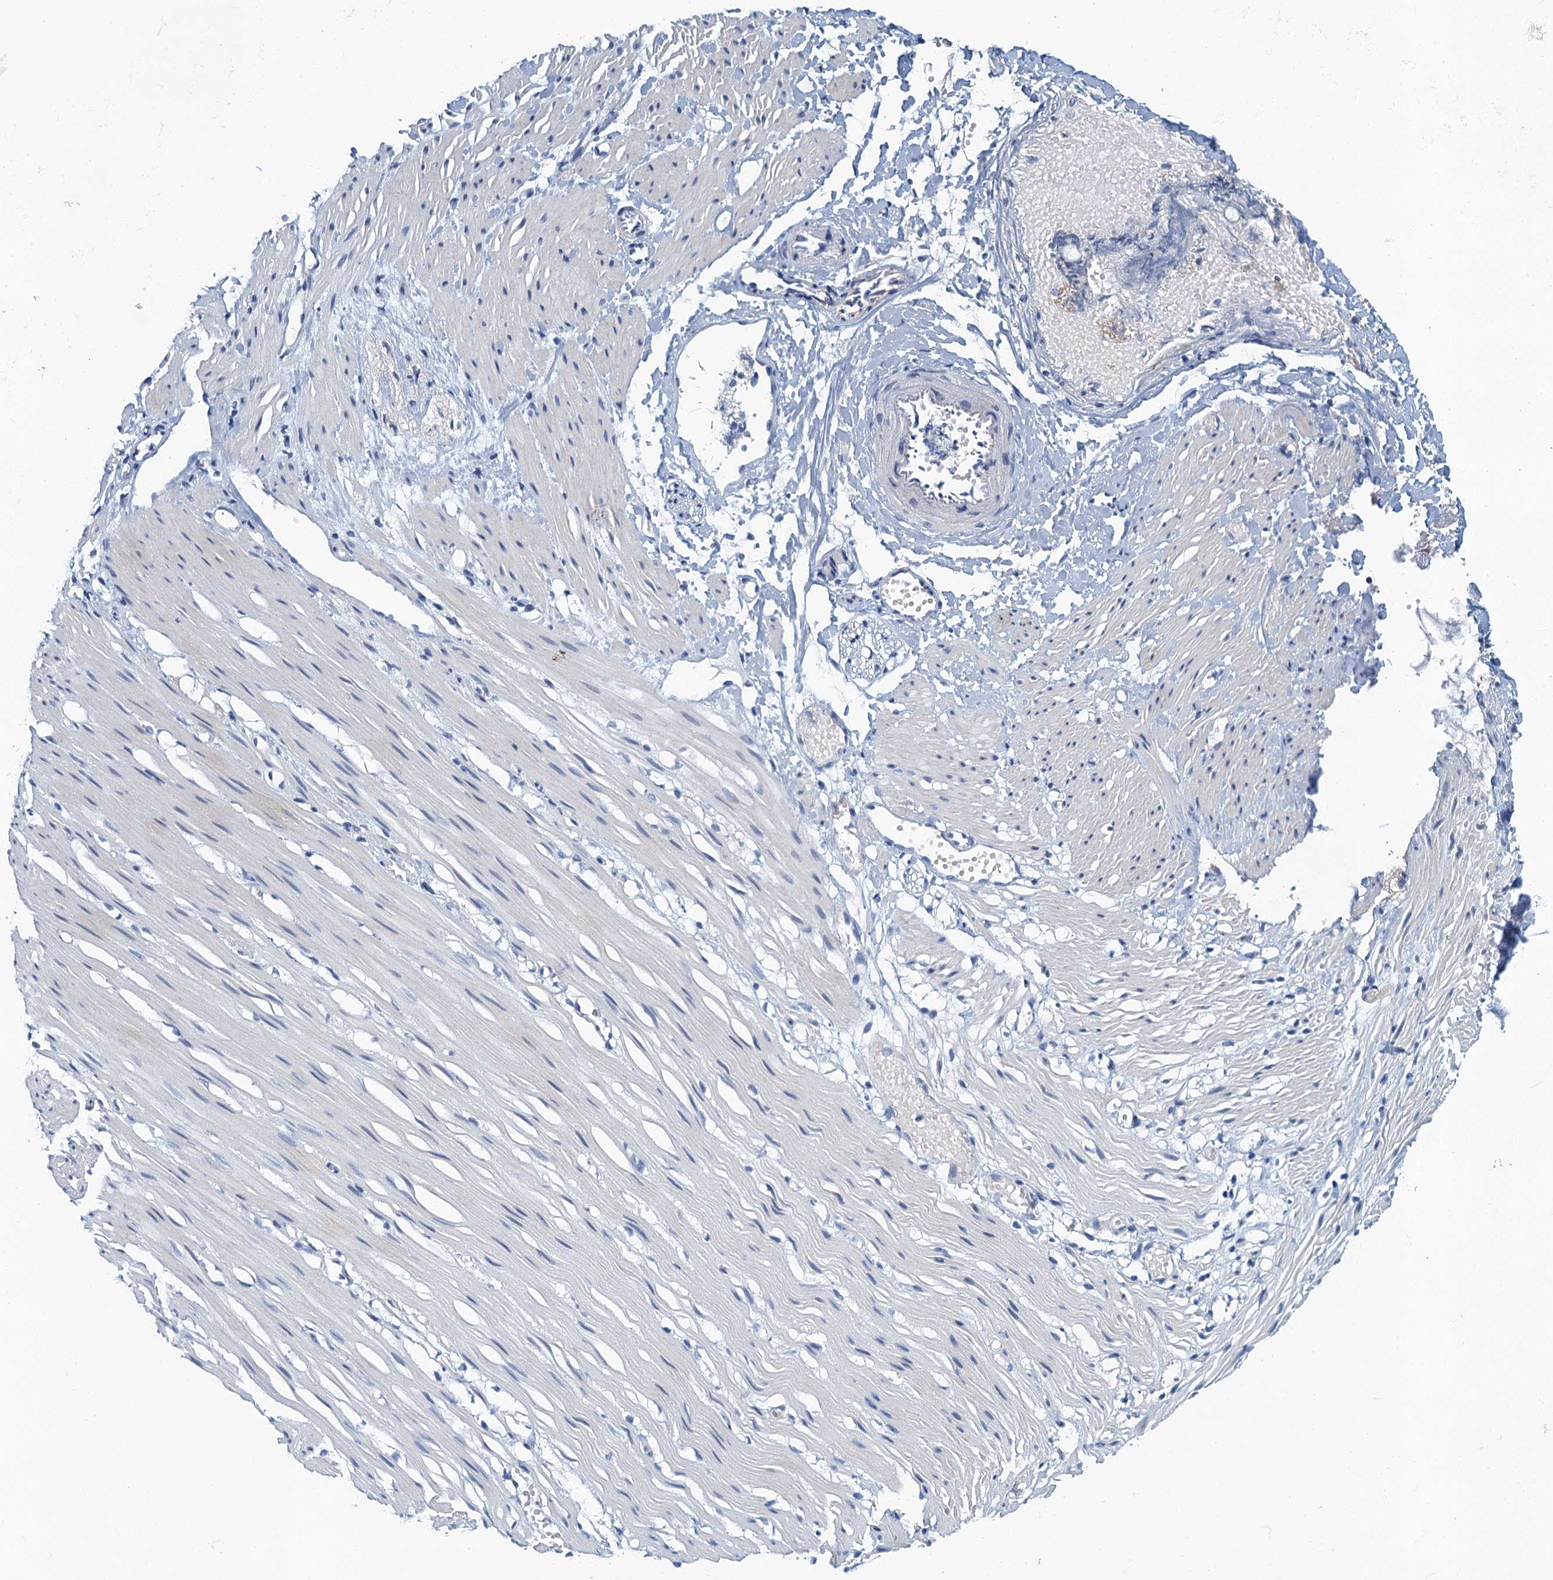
{"staining": {"intensity": "negative", "quantity": "none", "location": "none"}, "tissue": "adipose tissue", "cell_type": "Adipocytes", "image_type": "normal", "snomed": [{"axis": "morphology", "description": "Normal tissue, NOS"}, {"axis": "morphology", "description": "Adenocarcinoma, NOS"}, {"axis": "topography", "description": "Colon"}, {"axis": "topography", "description": "Peripheral nerve tissue"}], "caption": "Adipose tissue stained for a protein using IHC displays no staining adipocytes.", "gene": "NCKAP1L", "patient": {"sex": "male", "age": 14}}